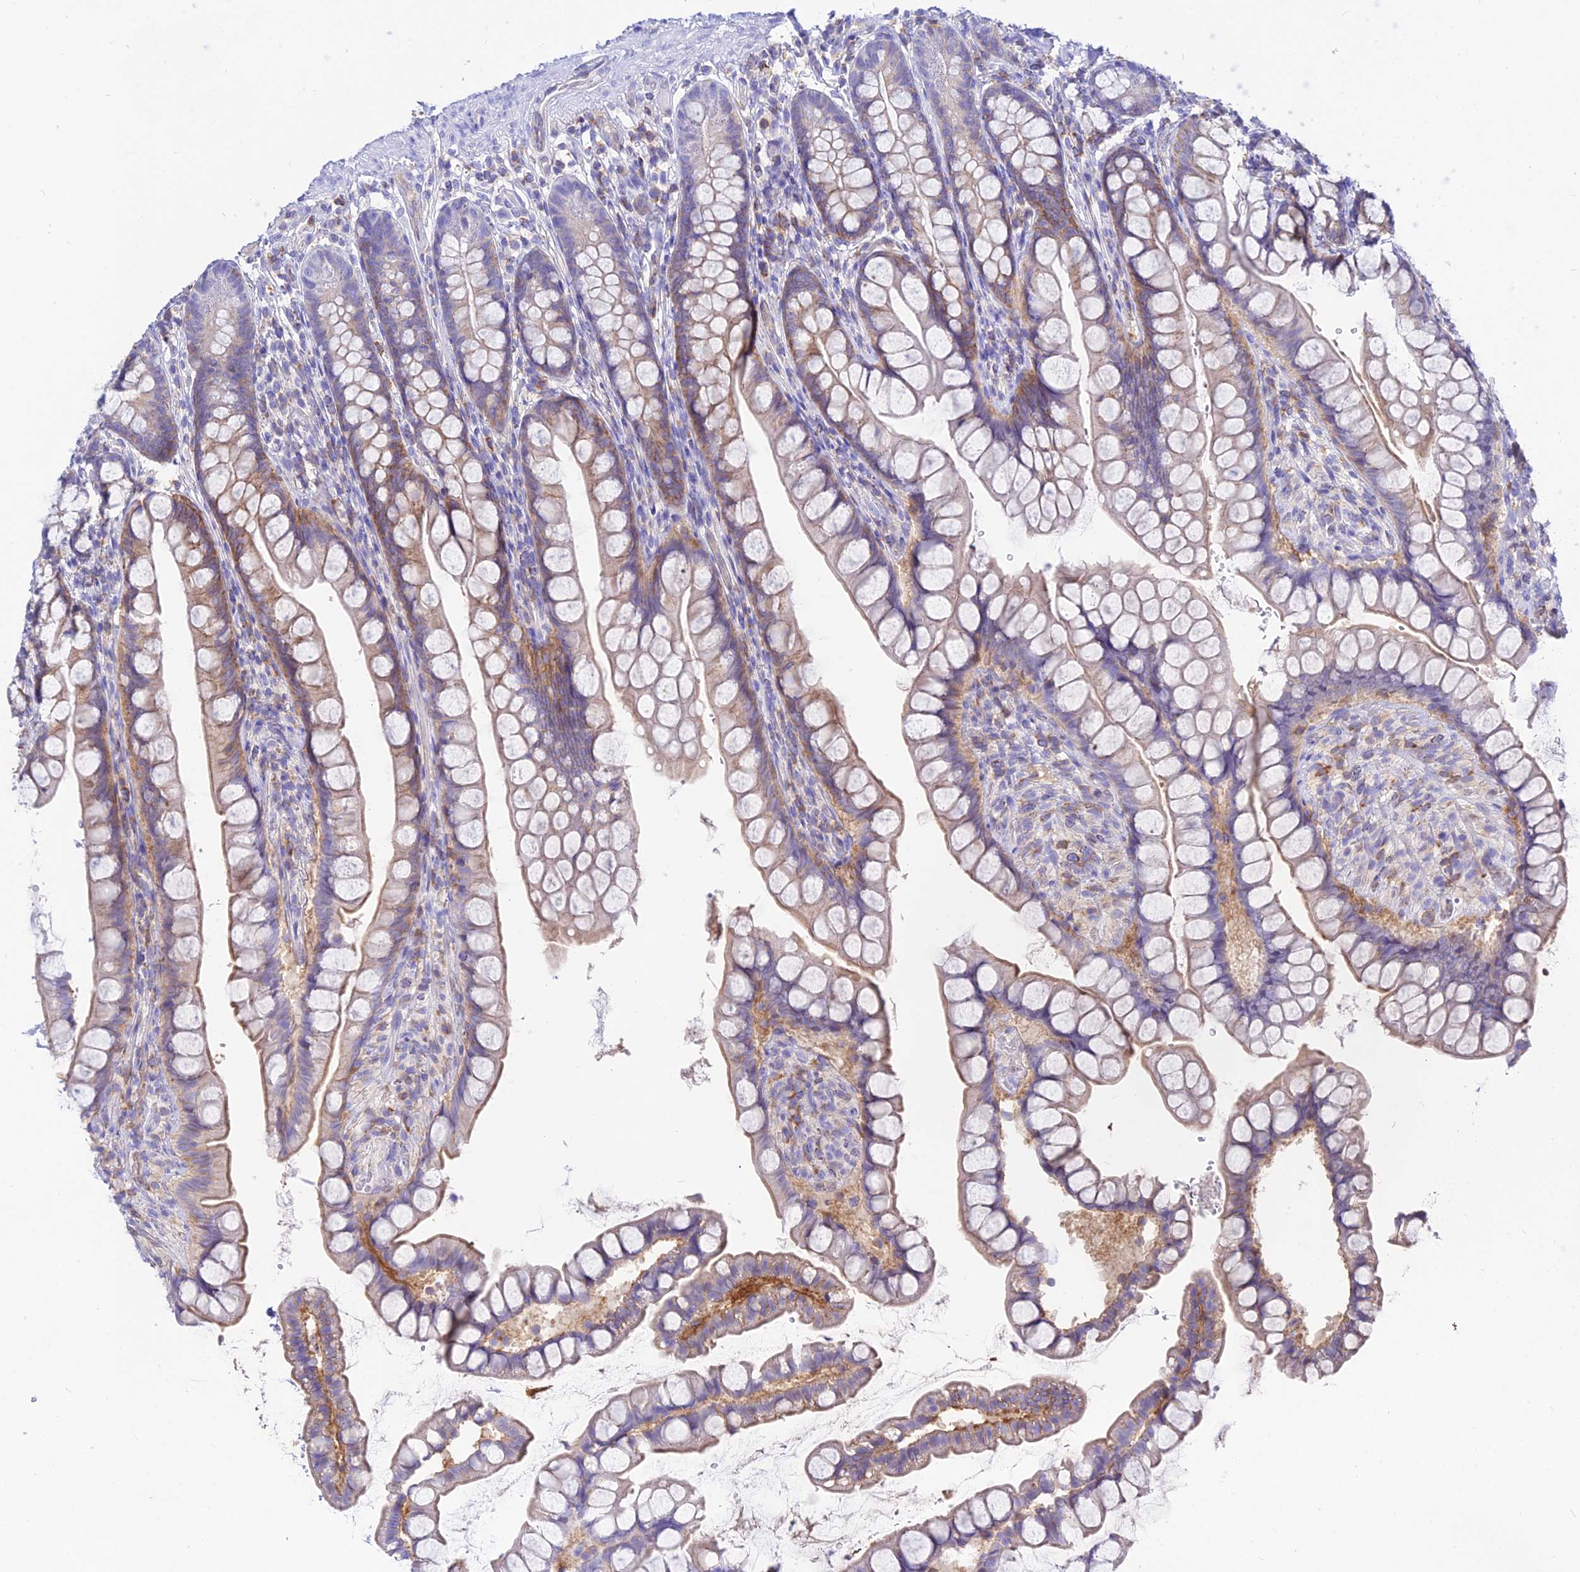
{"staining": {"intensity": "moderate", "quantity": "25%-75%", "location": "cytoplasmic/membranous"}, "tissue": "small intestine", "cell_type": "Glandular cells", "image_type": "normal", "snomed": [{"axis": "morphology", "description": "Normal tissue, NOS"}, {"axis": "topography", "description": "Small intestine"}], "caption": "Protein analysis of normal small intestine exhibits moderate cytoplasmic/membranous staining in approximately 25%-75% of glandular cells. (brown staining indicates protein expression, while blue staining denotes nuclei).", "gene": "S100A16", "patient": {"sex": "male", "age": 70}}